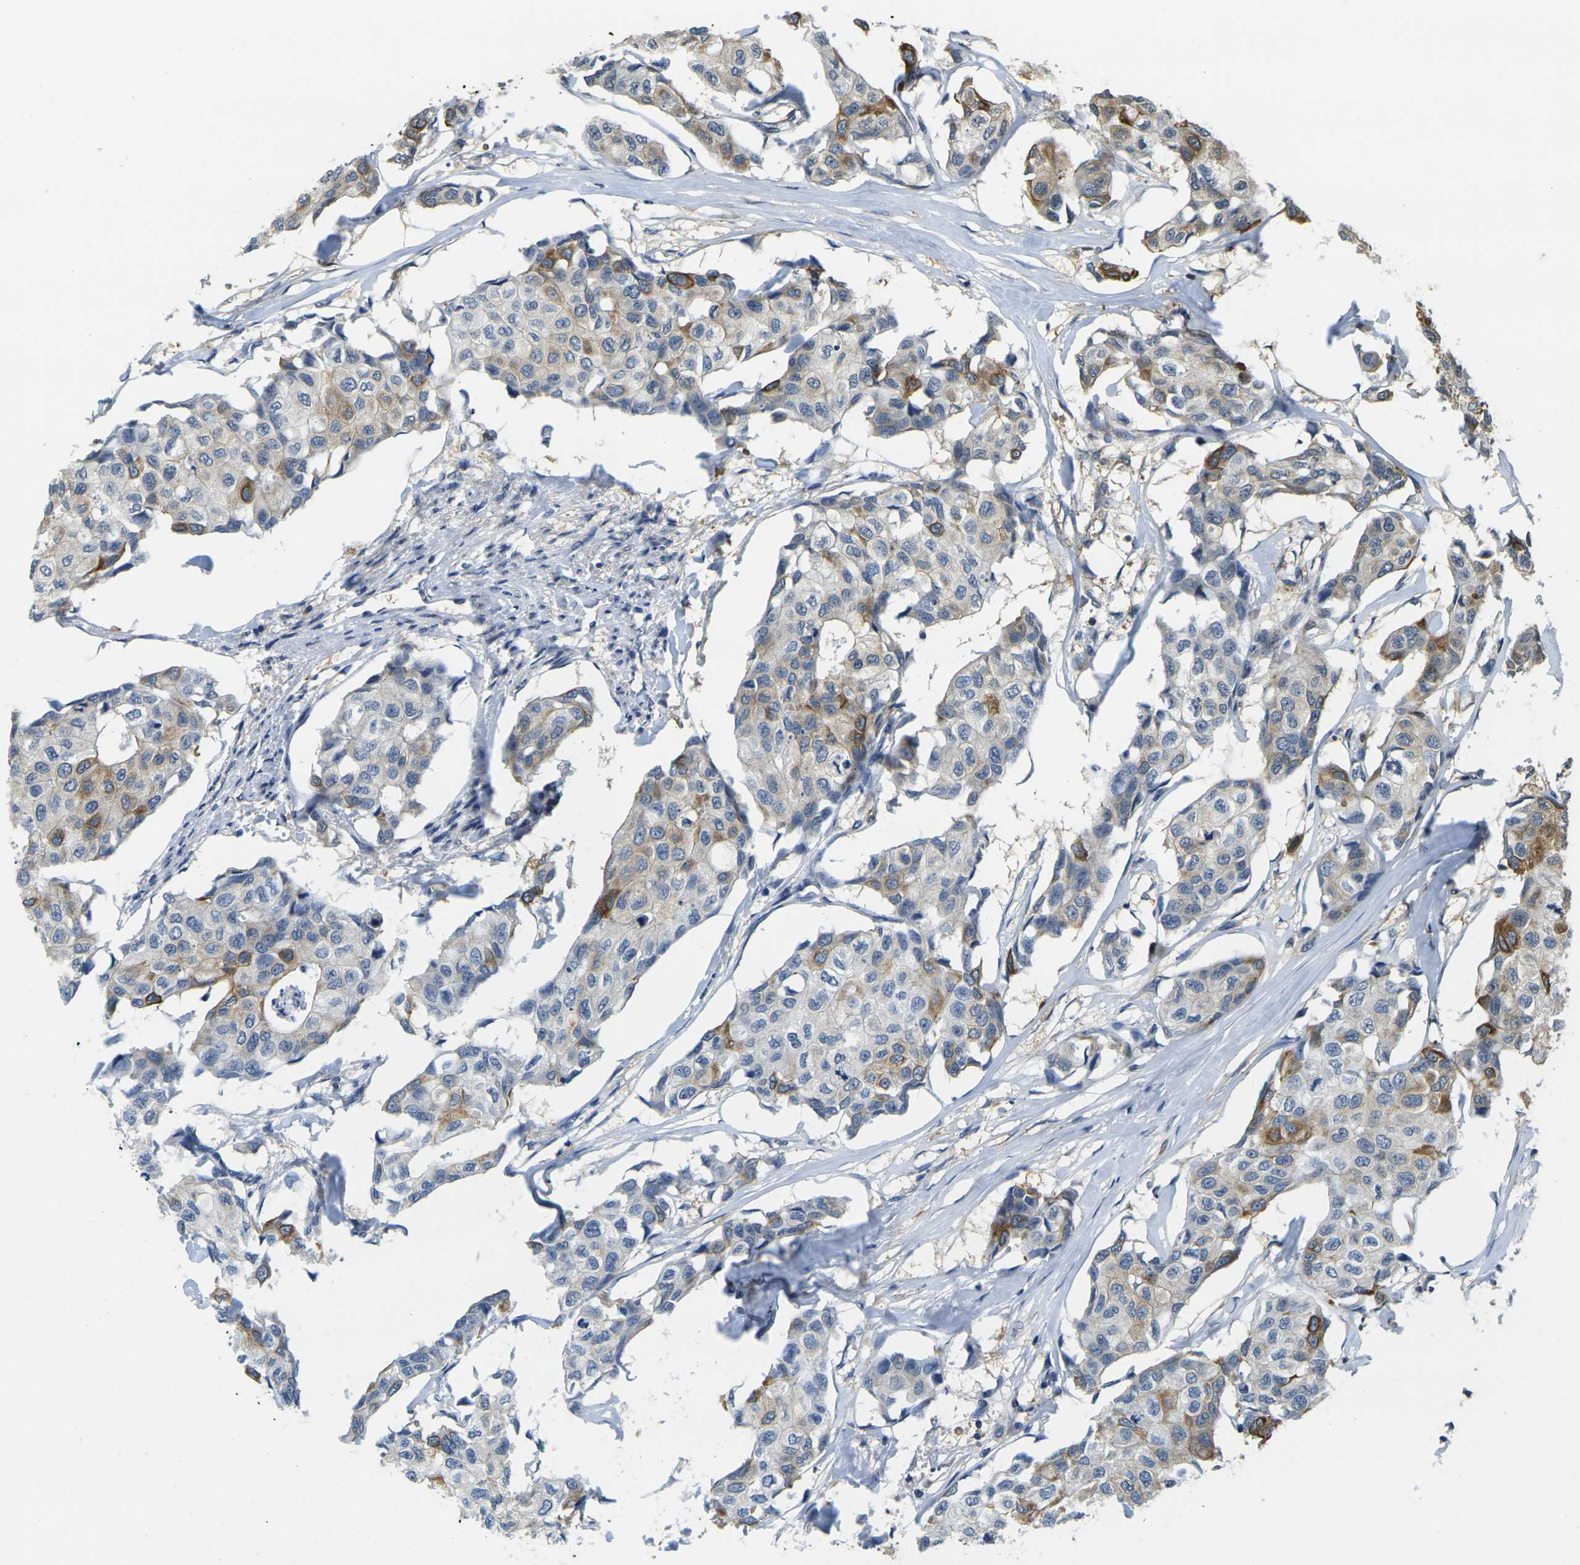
{"staining": {"intensity": "moderate", "quantity": "<25%", "location": "cytoplasmic/membranous"}, "tissue": "breast cancer", "cell_type": "Tumor cells", "image_type": "cancer", "snomed": [{"axis": "morphology", "description": "Duct carcinoma"}, {"axis": "topography", "description": "Breast"}], "caption": "The histopathology image exhibits immunohistochemical staining of breast cancer. There is moderate cytoplasmic/membranous staining is seen in approximately <25% of tumor cells.", "gene": "CAST", "patient": {"sex": "female", "age": 80}}